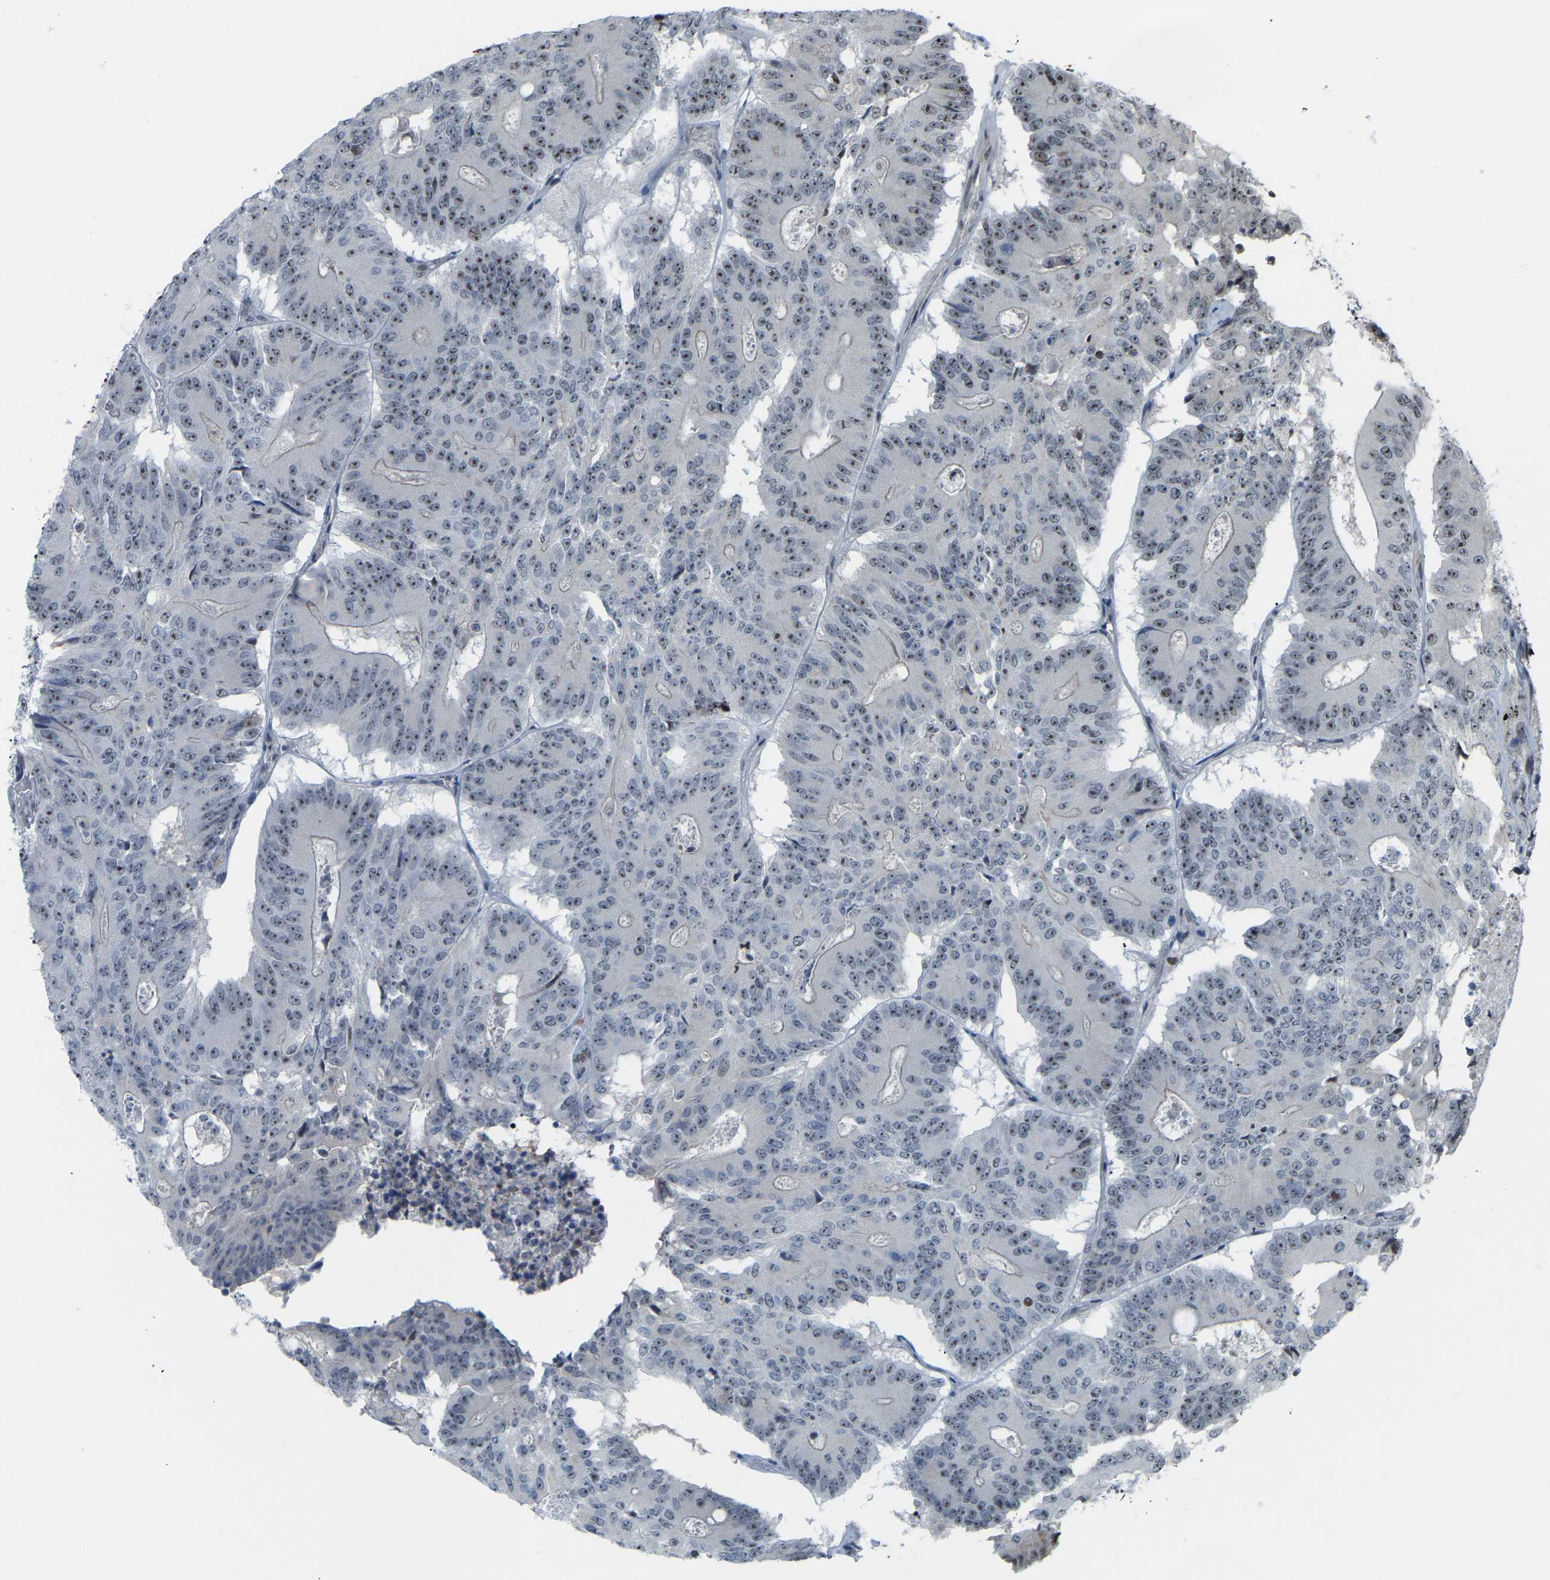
{"staining": {"intensity": "moderate", "quantity": ">75%", "location": "nuclear"}, "tissue": "colorectal cancer", "cell_type": "Tumor cells", "image_type": "cancer", "snomed": [{"axis": "morphology", "description": "Adenocarcinoma, NOS"}, {"axis": "topography", "description": "Colon"}], "caption": "Protein expression analysis of colorectal cancer exhibits moderate nuclear expression in approximately >75% of tumor cells.", "gene": "CROT", "patient": {"sex": "male", "age": 87}}